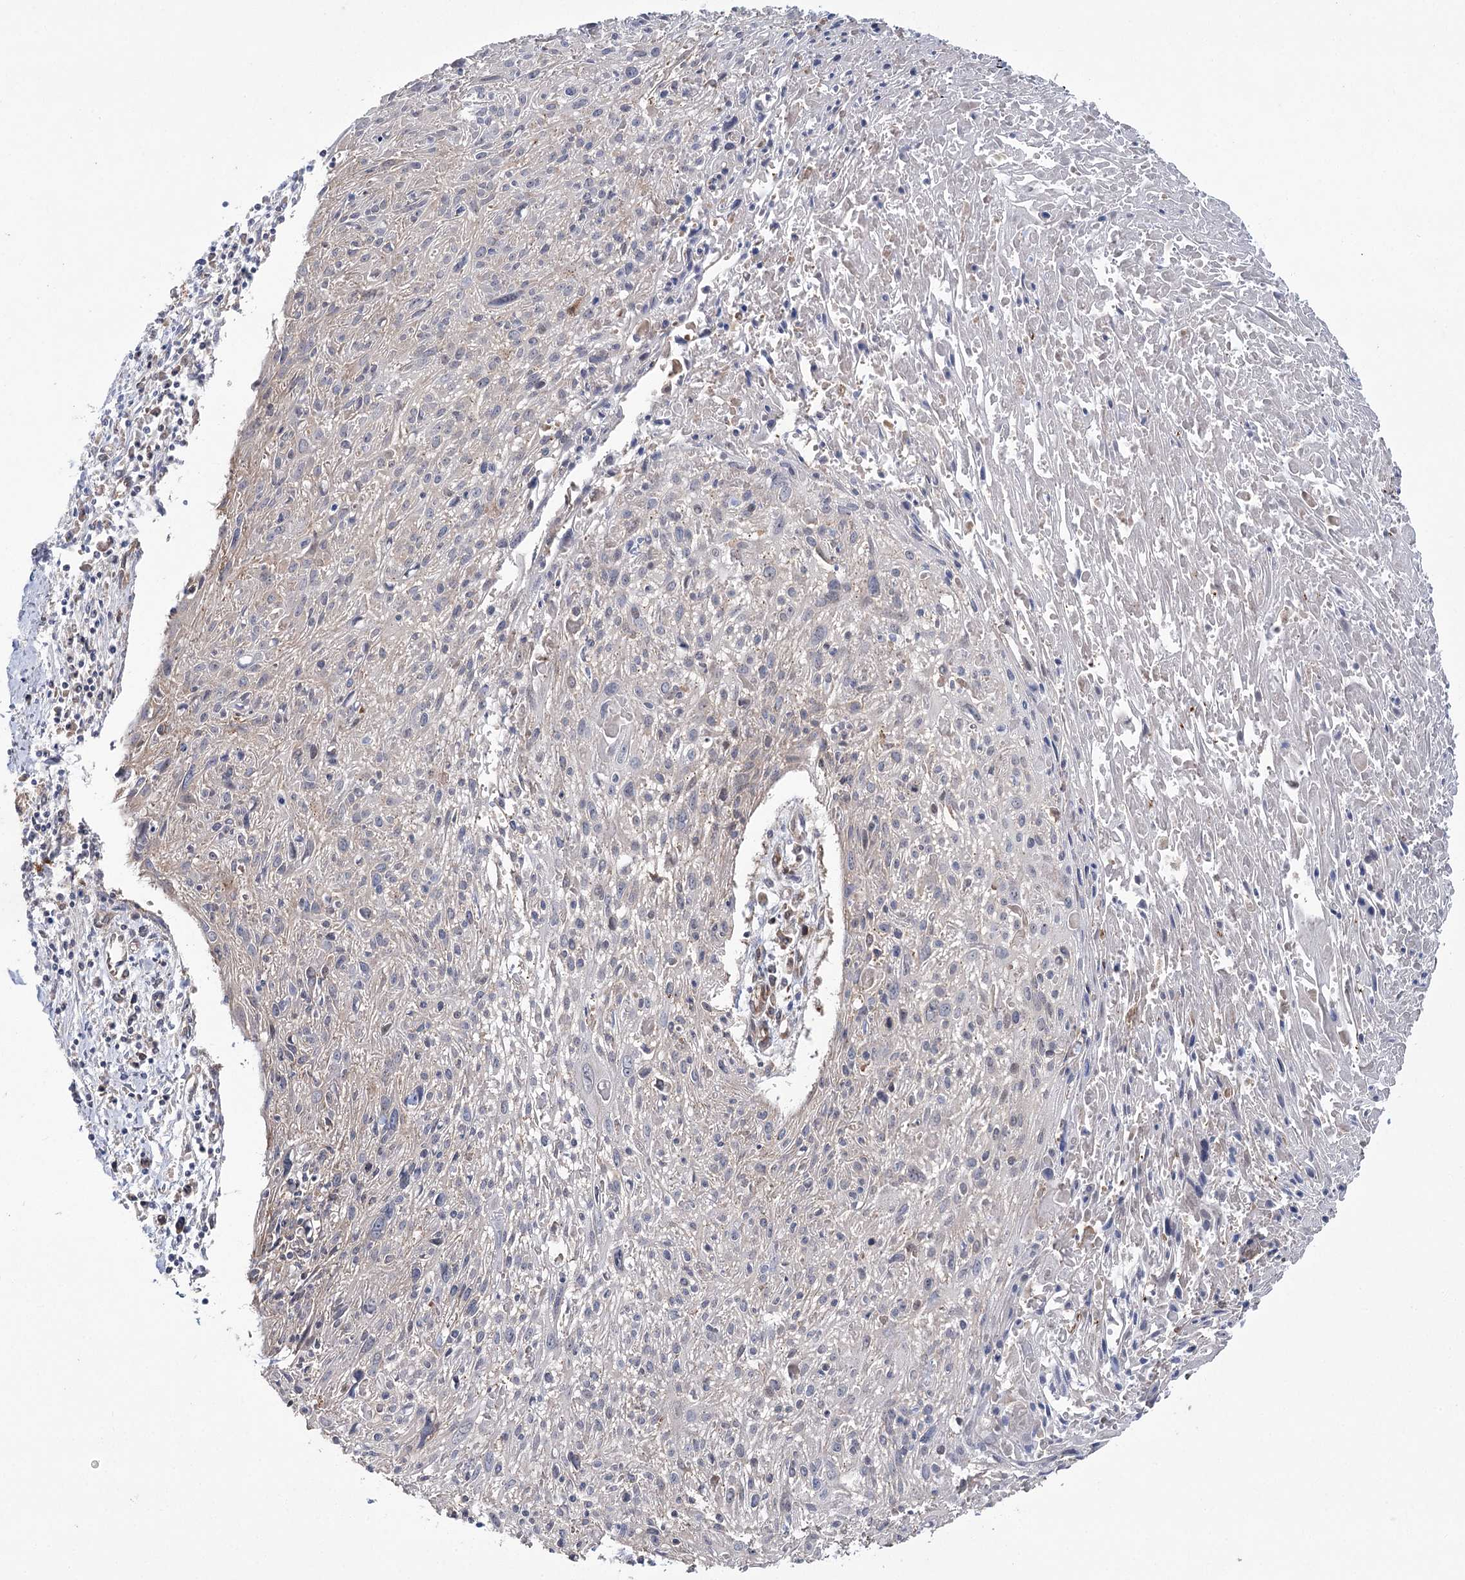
{"staining": {"intensity": "negative", "quantity": "none", "location": "none"}, "tissue": "cervical cancer", "cell_type": "Tumor cells", "image_type": "cancer", "snomed": [{"axis": "morphology", "description": "Squamous cell carcinoma, NOS"}, {"axis": "topography", "description": "Cervix"}], "caption": "High power microscopy image of an immunohistochemistry (IHC) image of cervical cancer (squamous cell carcinoma), revealing no significant expression in tumor cells. Brightfield microscopy of IHC stained with DAB (3,3'-diaminobenzidine) (brown) and hematoxylin (blue), captured at high magnification.", "gene": "VWA2", "patient": {"sex": "female", "age": 51}}